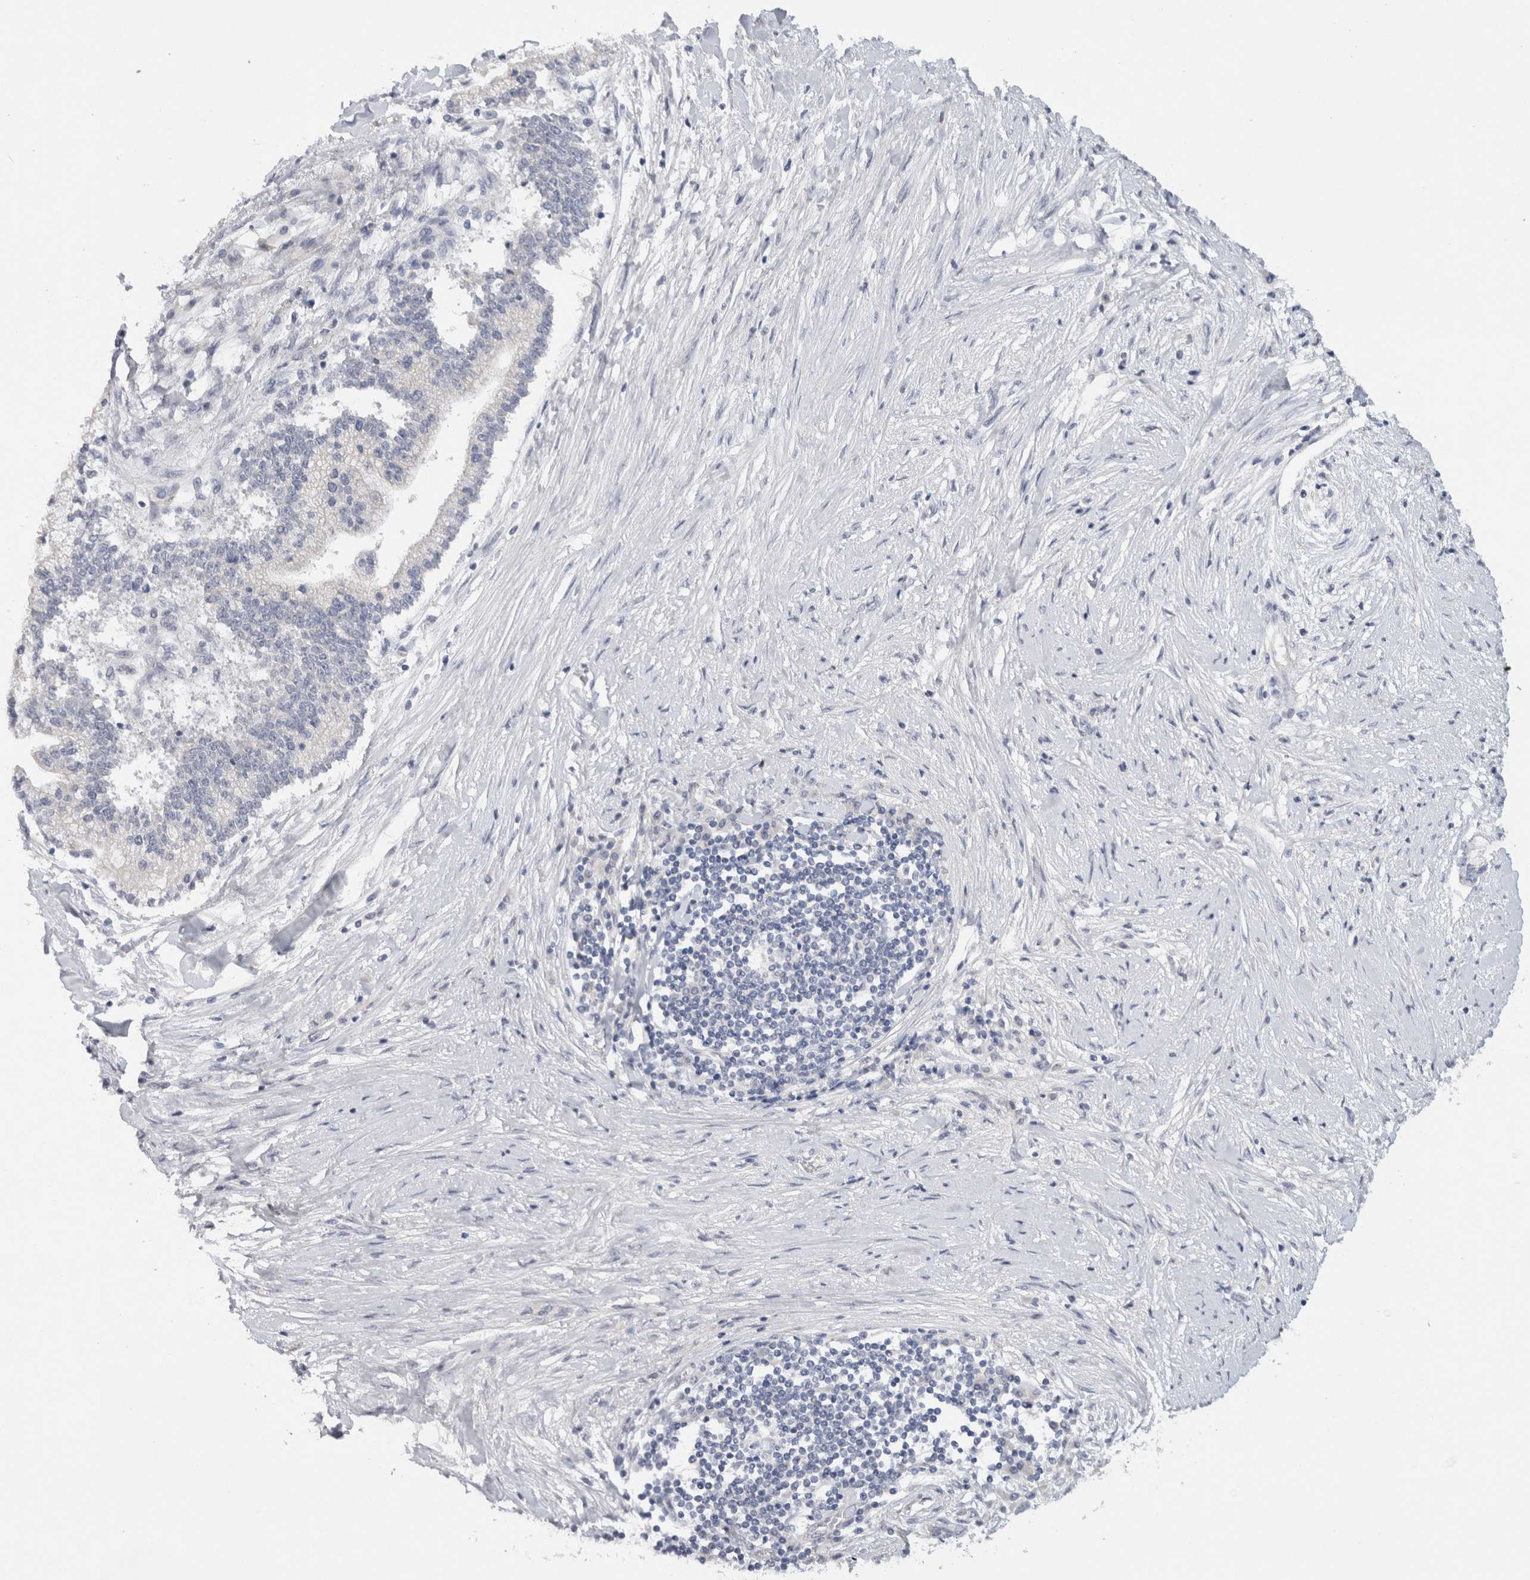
{"staining": {"intensity": "negative", "quantity": "none", "location": "none"}, "tissue": "liver cancer", "cell_type": "Tumor cells", "image_type": "cancer", "snomed": [{"axis": "morphology", "description": "Cholangiocarcinoma"}, {"axis": "topography", "description": "Liver"}], "caption": "Immunohistochemical staining of liver cholangiocarcinoma exhibits no significant positivity in tumor cells.", "gene": "TONSL", "patient": {"sex": "male", "age": 50}}